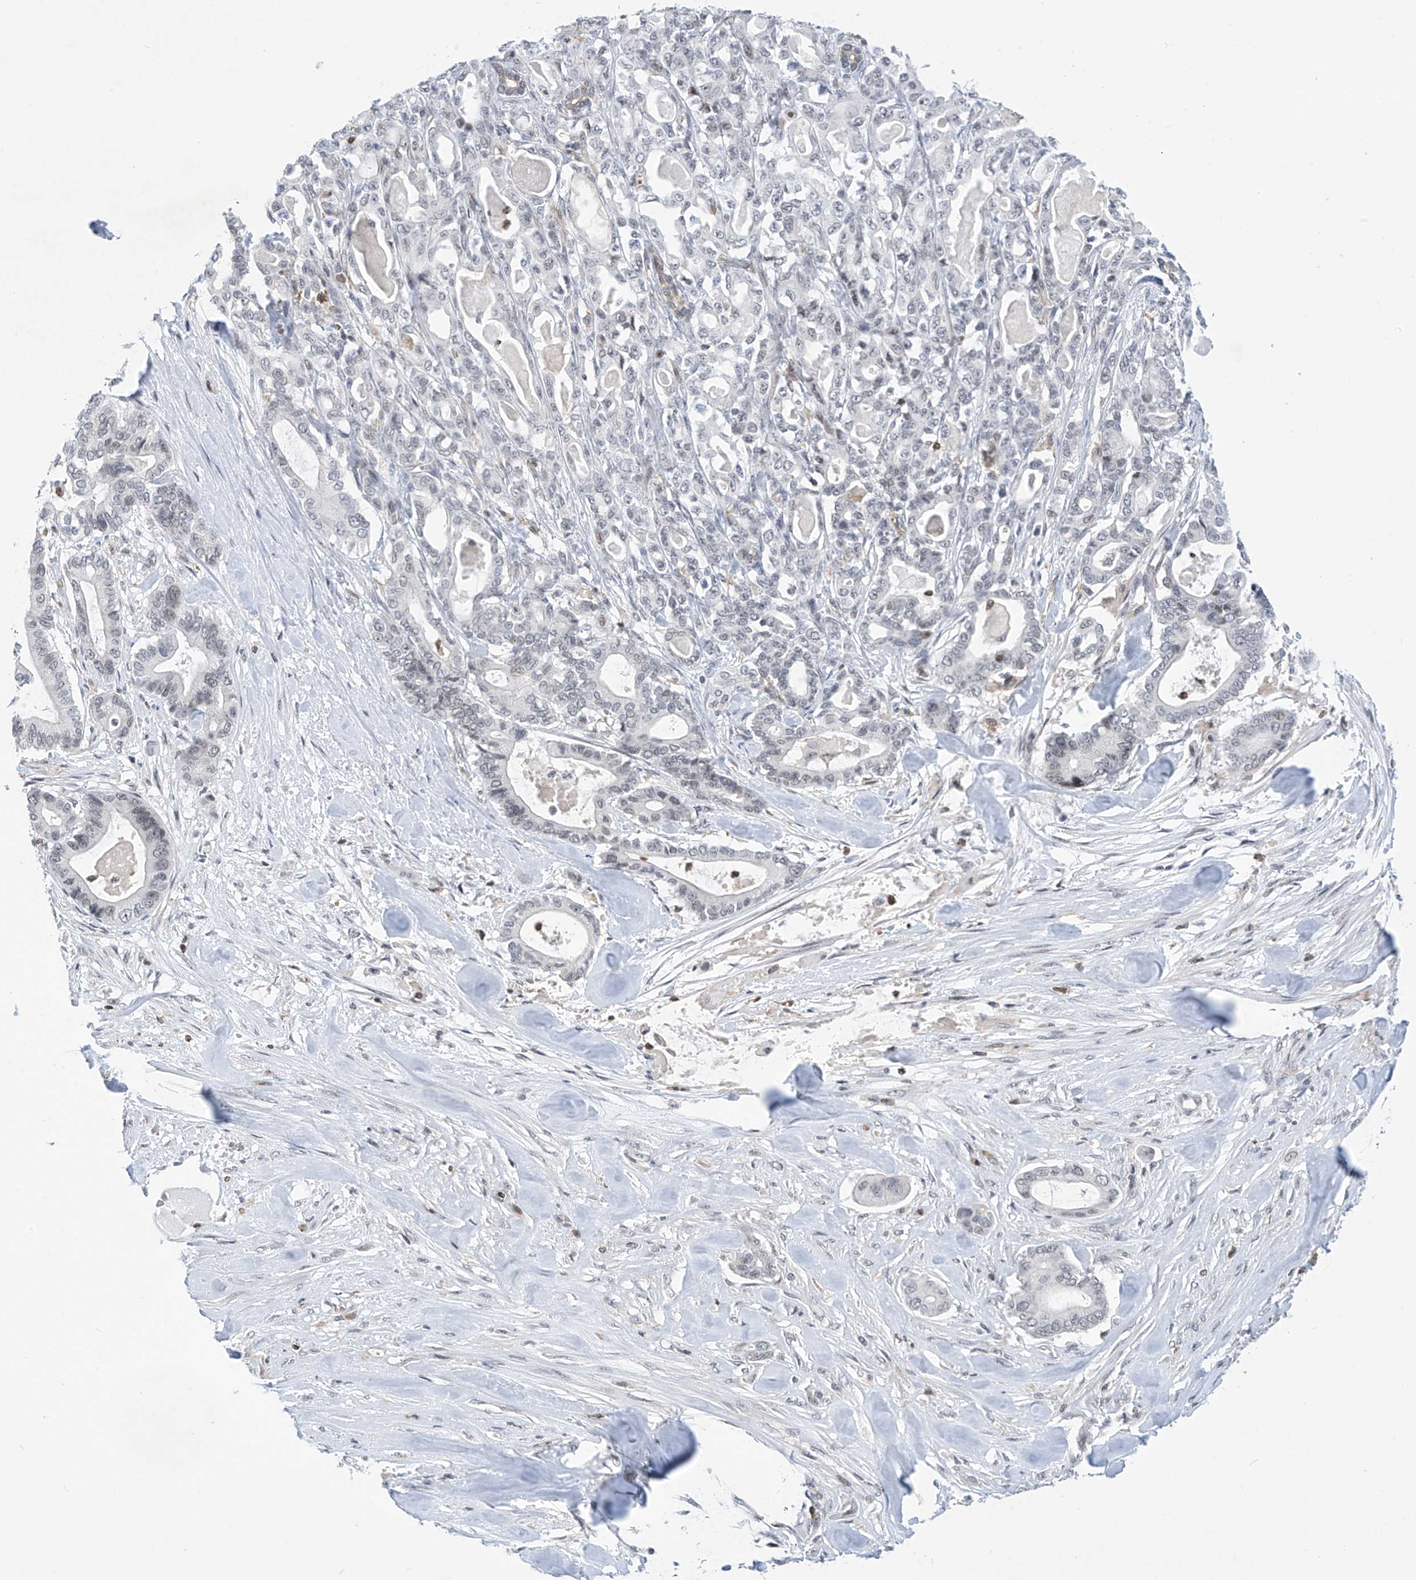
{"staining": {"intensity": "negative", "quantity": "none", "location": "none"}, "tissue": "pancreatic cancer", "cell_type": "Tumor cells", "image_type": "cancer", "snomed": [{"axis": "morphology", "description": "Adenocarcinoma, NOS"}, {"axis": "topography", "description": "Pancreas"}], "caption": "Immunohistochemistry micrograph of pancreatic adenocarcinoma stained for a protein (brown), which displays no staining in tumor cells. (DAB immunohistochemistry (IHC) visualized using brightfield microscopy, high magnification).", "gene": "MSL3", "patient": {"sex": "male", "age": 63}}